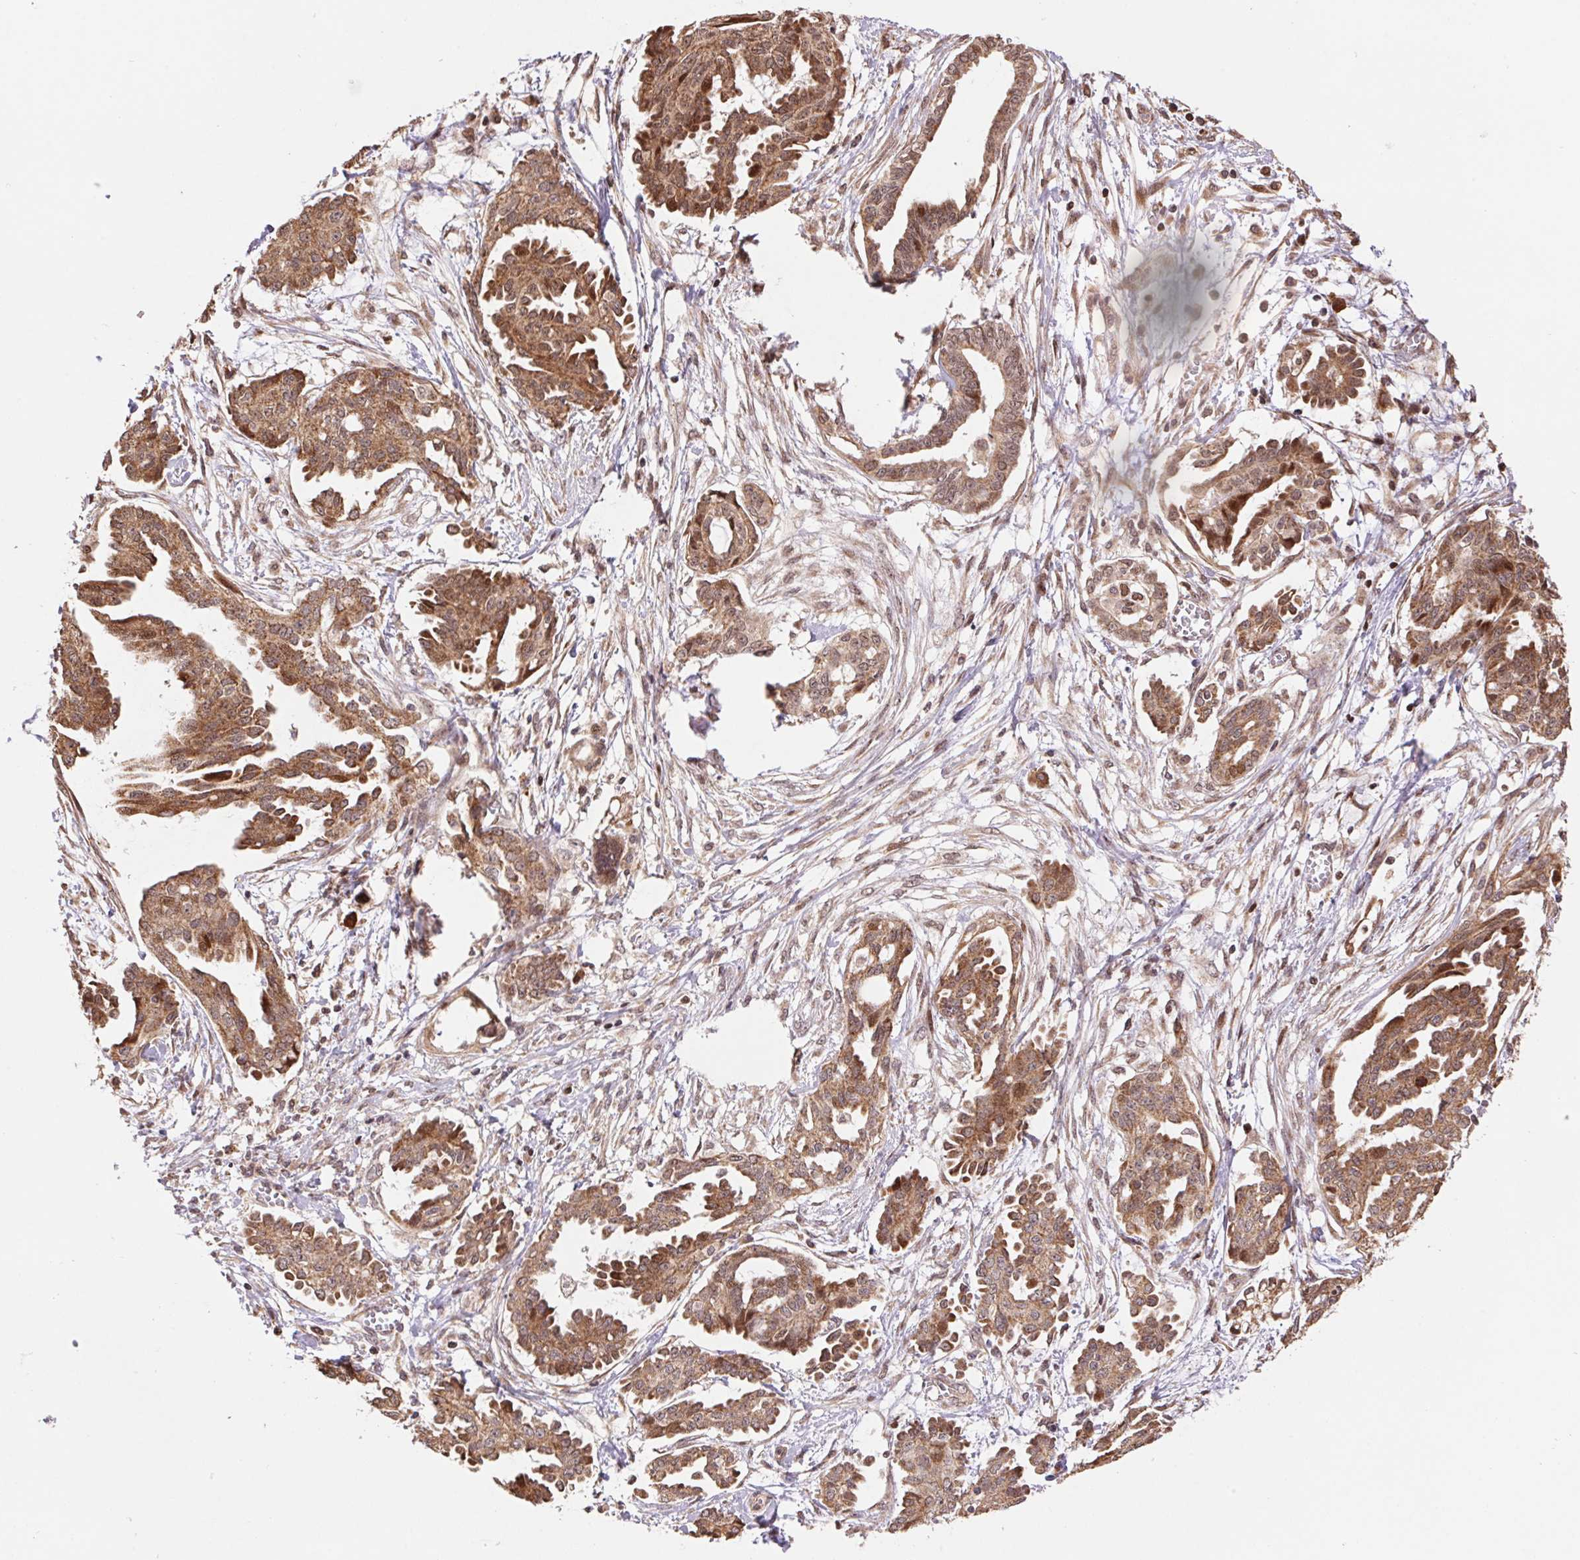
{"staining": {"intensity": "moderate", "quantity": ">75%", "location": "cytoplasmic/membranous"}, "tissue": "ovarian cancer", "cell_type": "Tumor cells", "image_type": "cancer", "snomed": [{"axis": "morphology", "description": "Cystadenocarcinoma, serous, NOS"}, {"axis": "topography", "description": "Ovary"}], "caption": "Human ovarian cancer stained with a protein marker displays moderate staining in tumor cells.", "gene": "PDHA1", "patient": {"sex": "female", "age": 71}}